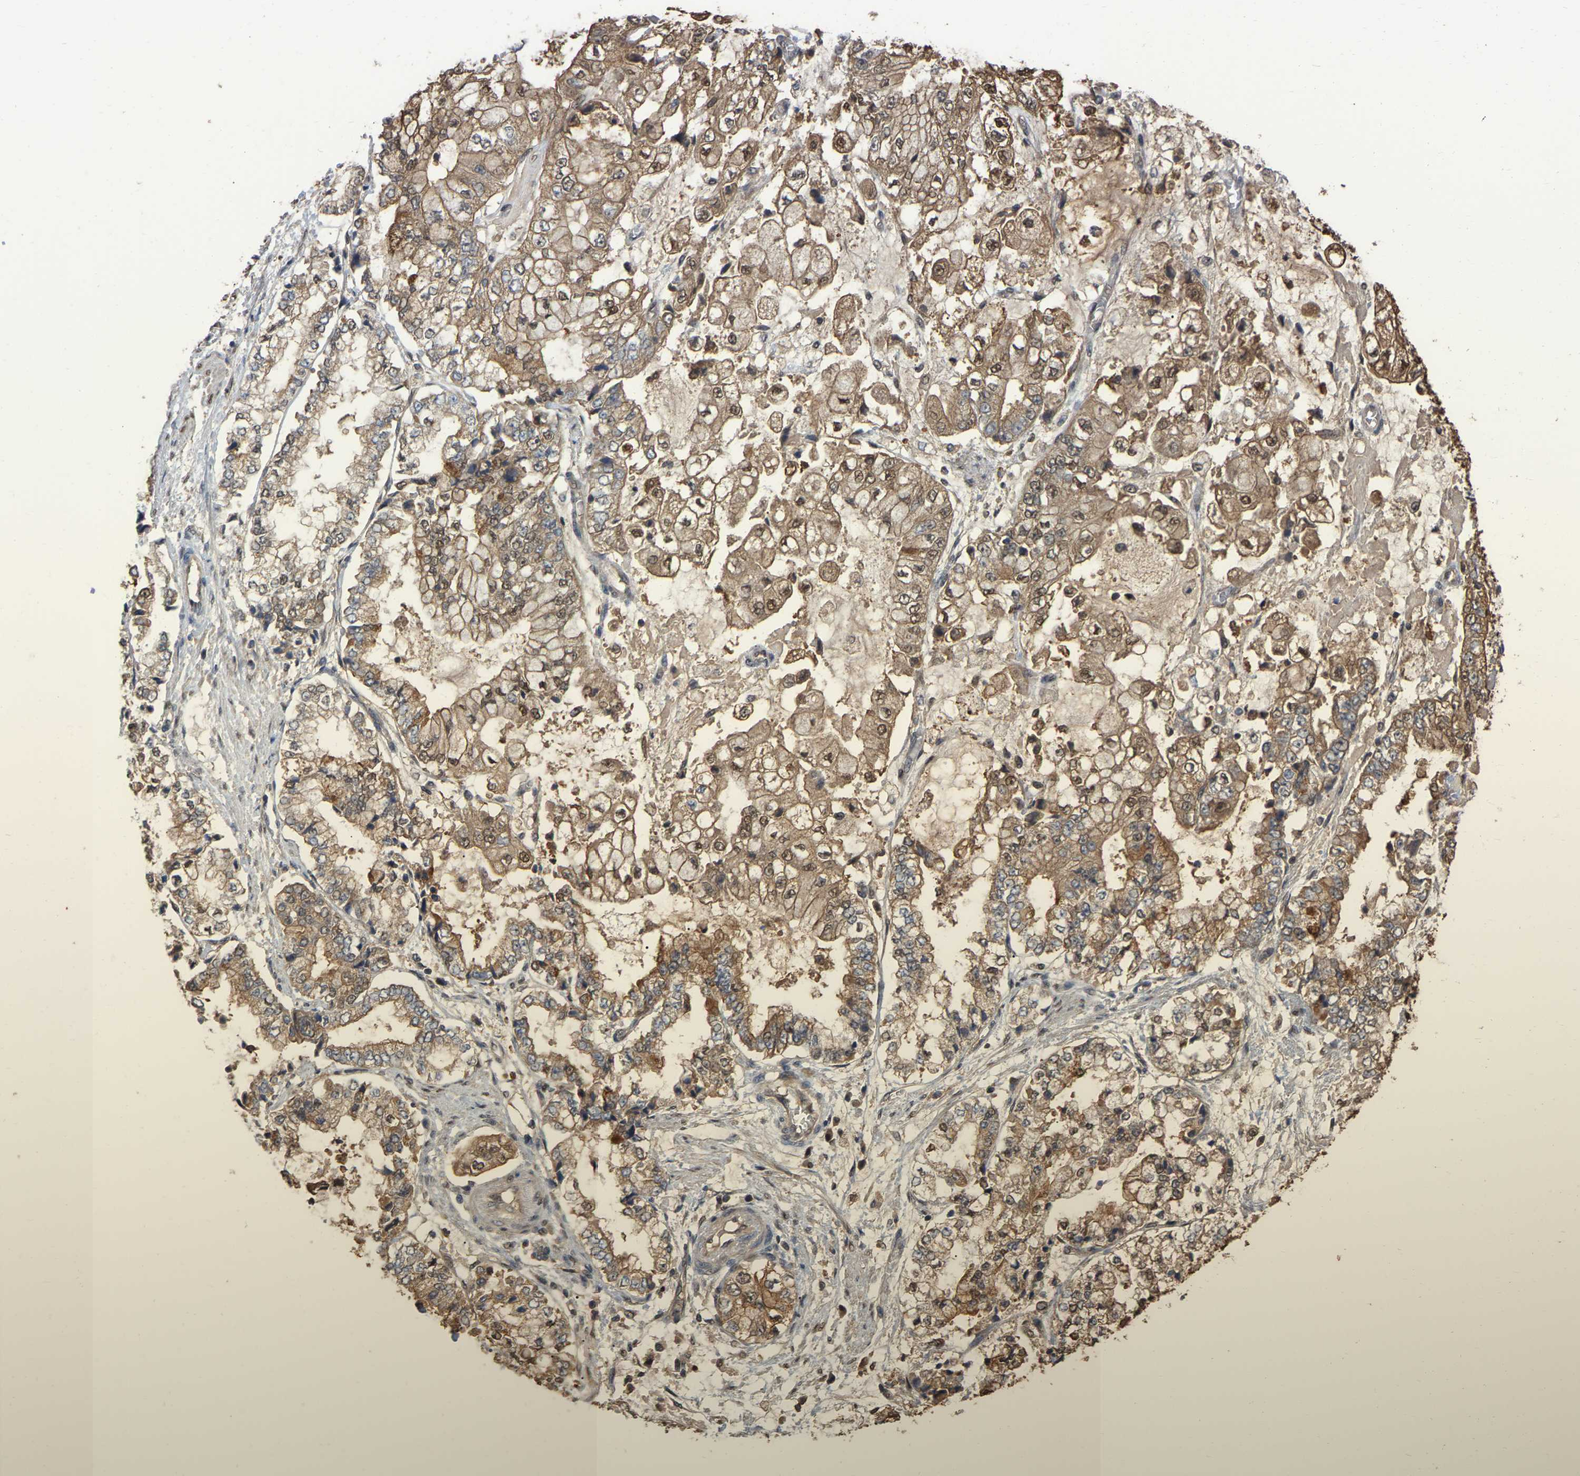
{"staining": {"intensity": "moderate", "quantity": ">75%", "location": "cytoplasmic/membranous,nuclear"}, "tissue": "stomach cancer", "cell_type": "Tumor cells", "image_type": "cancer", "snomed": [{"axis": "morphology", "description": "Adenocarcinoma, NOS"}, {"axis": "topography", "description": "Stomach"}], "caption": "Tumor cells reveal moderate cytoplasmic/membranous and nuclear staining in about >75% of cells in stomach cancer (adenocarcinoma). The staining was performed using DAB, with brown indicating positive protein expression. Nuclei are stained blue with hematoxylin.", "gene": "FAM219A", "patient": {"sex": "male", "age": 76}}